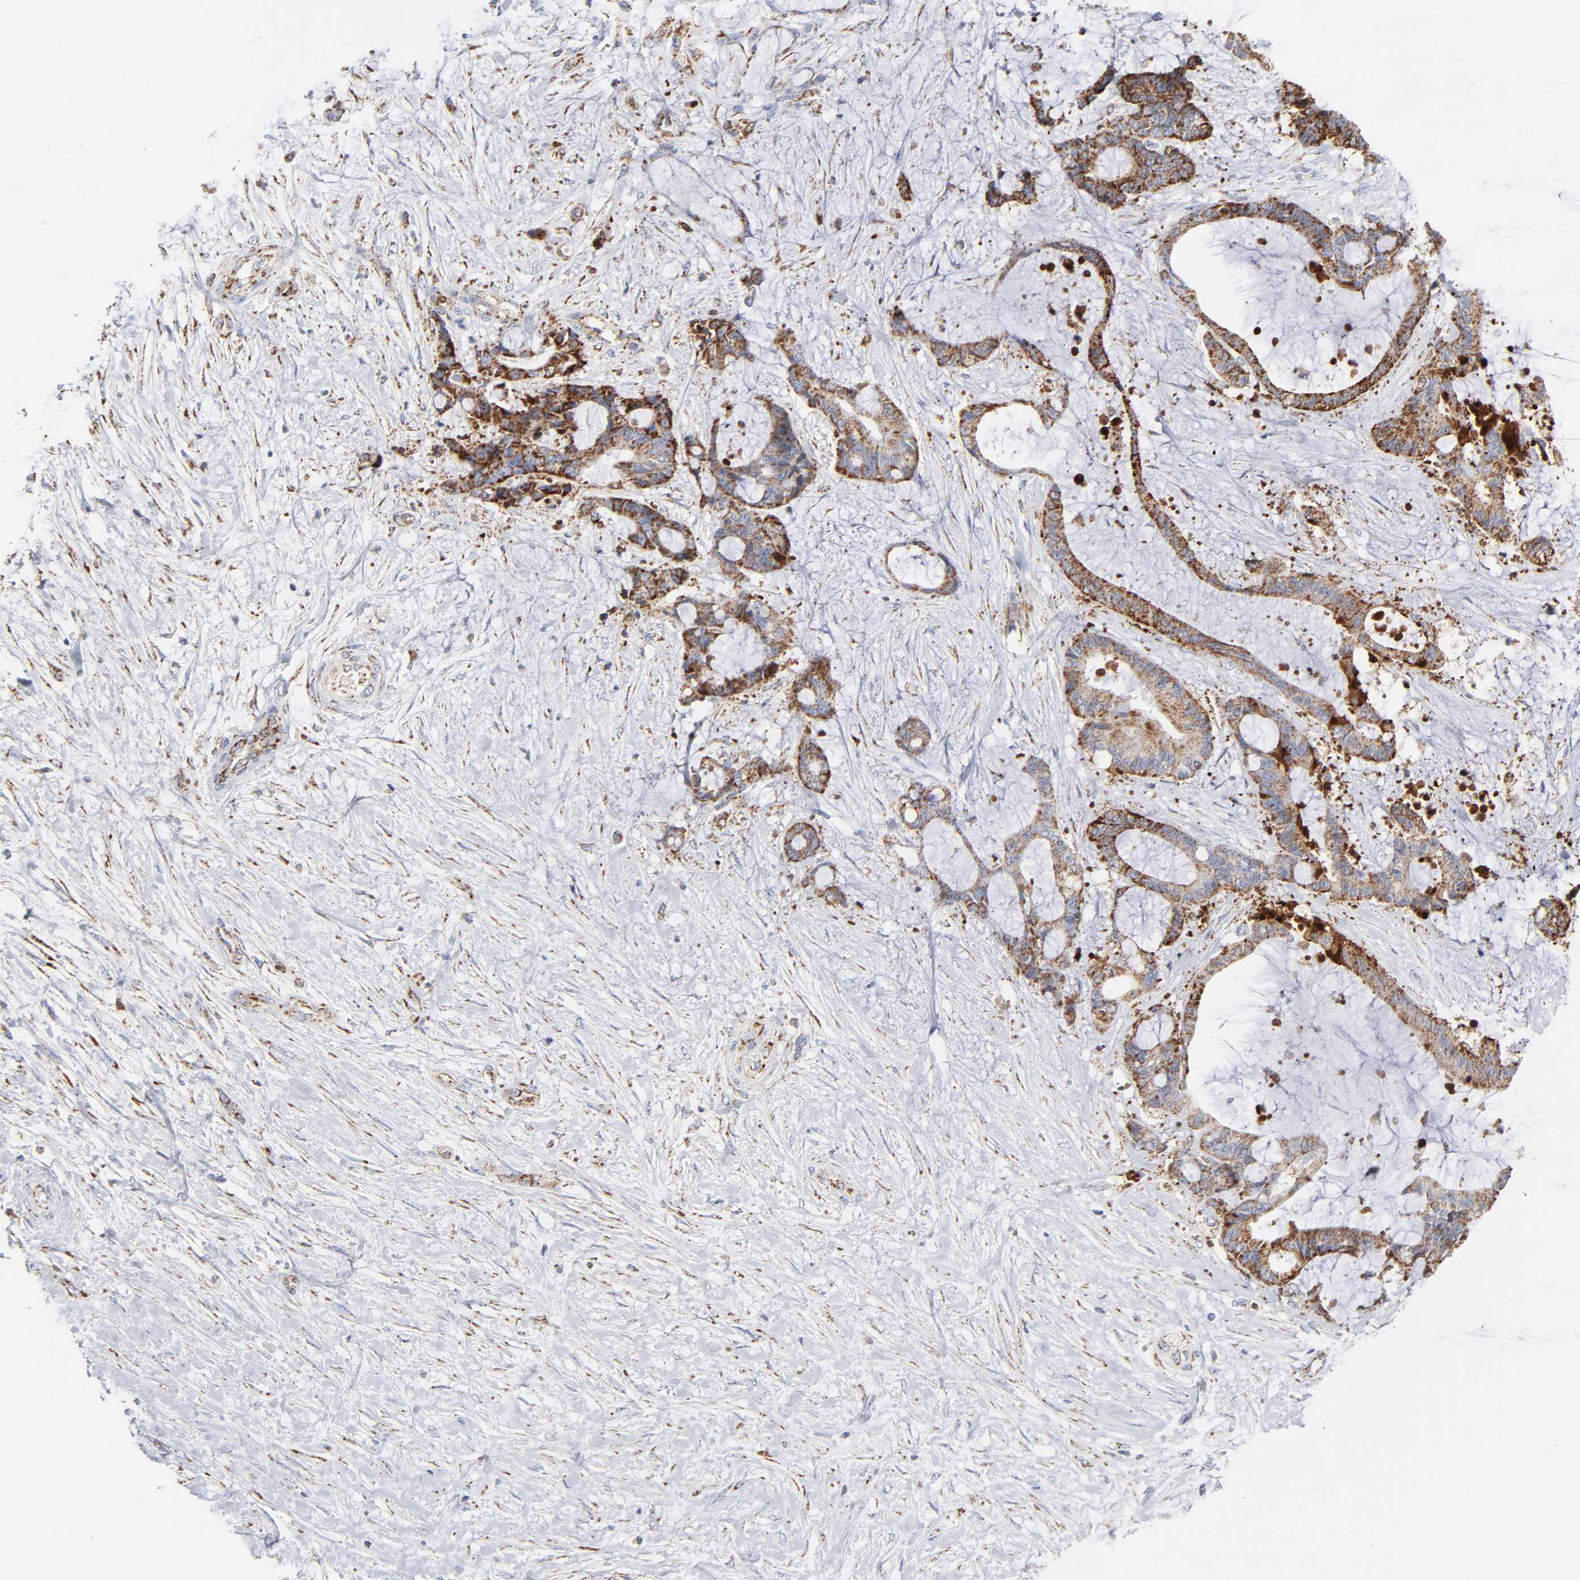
{"staining": {"intensity": "strong", "quantity": ">75%", "location": "cytoplasmic/membranous"}, "tissue": "liver cancer", "cell_type": "Tumor cells", "image_type": "cancer", "snomed": [{"axis": "morphology", "description": "Cholangiocarcinoma"}, {"axis": "topography", "description": "Liver"}], "caption": "Immunohistochemistry (IHC) of liver cholangiocarcinoma displays high levels of strong cytoplasmic/membranous staining in about >75% of tumor cells. Using DAB (3,3'-diaminobenzidine) (brown) and hematoxylin (blue) stains, captured at high magnification using brightfield microscopy.", "gene": "DIABLO", "patient": {"sex": "female", "age": 73}}